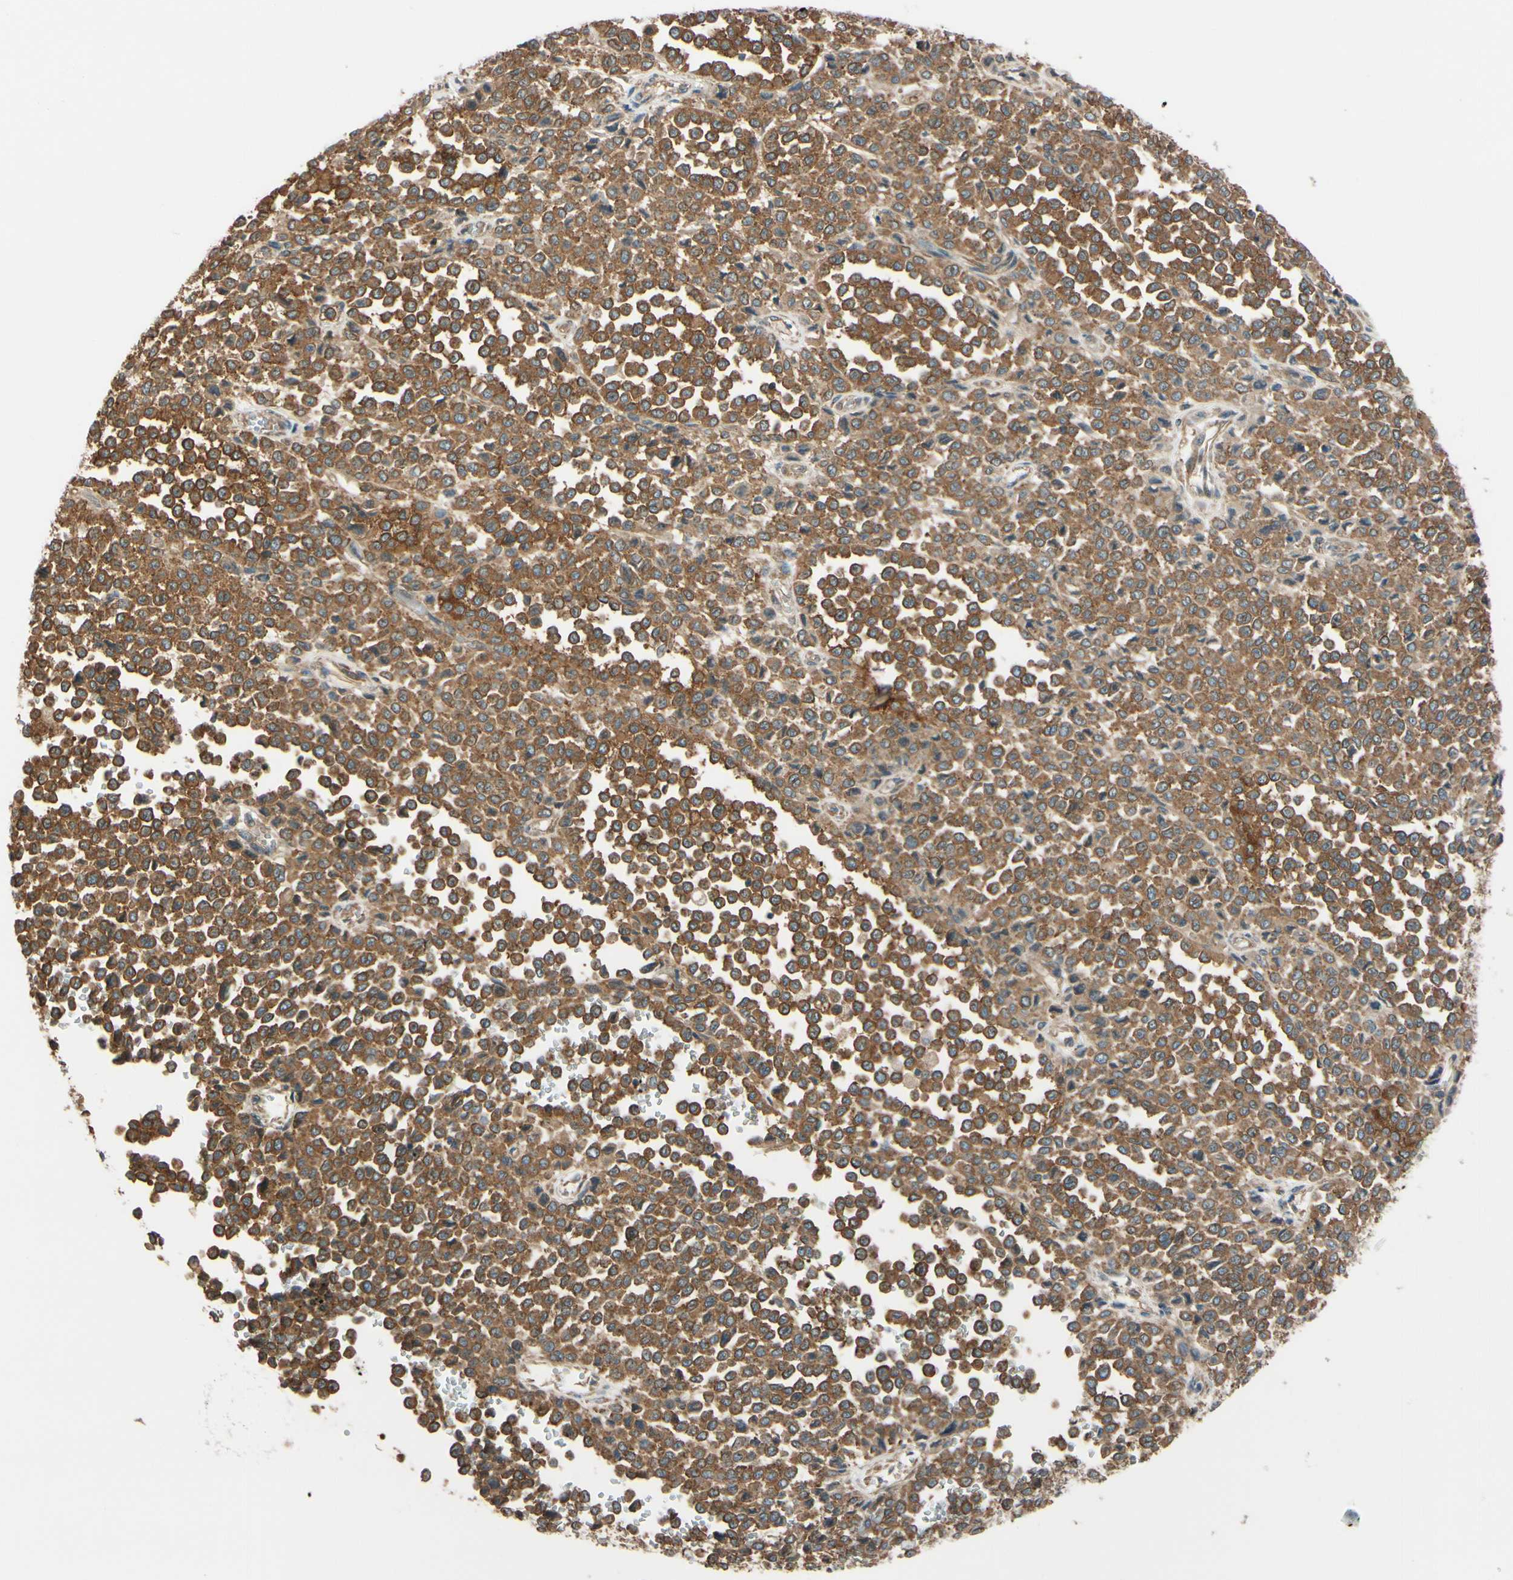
{"staining": {"intensity": "moderate", "quantity": ">75%", "location": "cytoplasmic/membranous"}, "tissue": "melanoma", "cell_type": "Tumor cells", "image_type": "cancer", "snomed": [{"axis": "morphology", "description": "Malignant melanoma, Metastatic site"}, {"axis": "topography", "description": "Pancreas"}], "caption": "High-magnification brightfield microscopy of melanoma stained with DAB (brown) and counterstained with hematoxylin (blue). tumor cells exhibit moderate cytoplasmic/membranous staining is identified in approximately>75% of cells. Using DAB (3,3'-diaminobenzidine) (brown) and hematoxylin (blue) stains, captured at high magnification using brightfield microscopy.", "gene": "EPS15", "patient": {"sex": "female", "age": 30}}